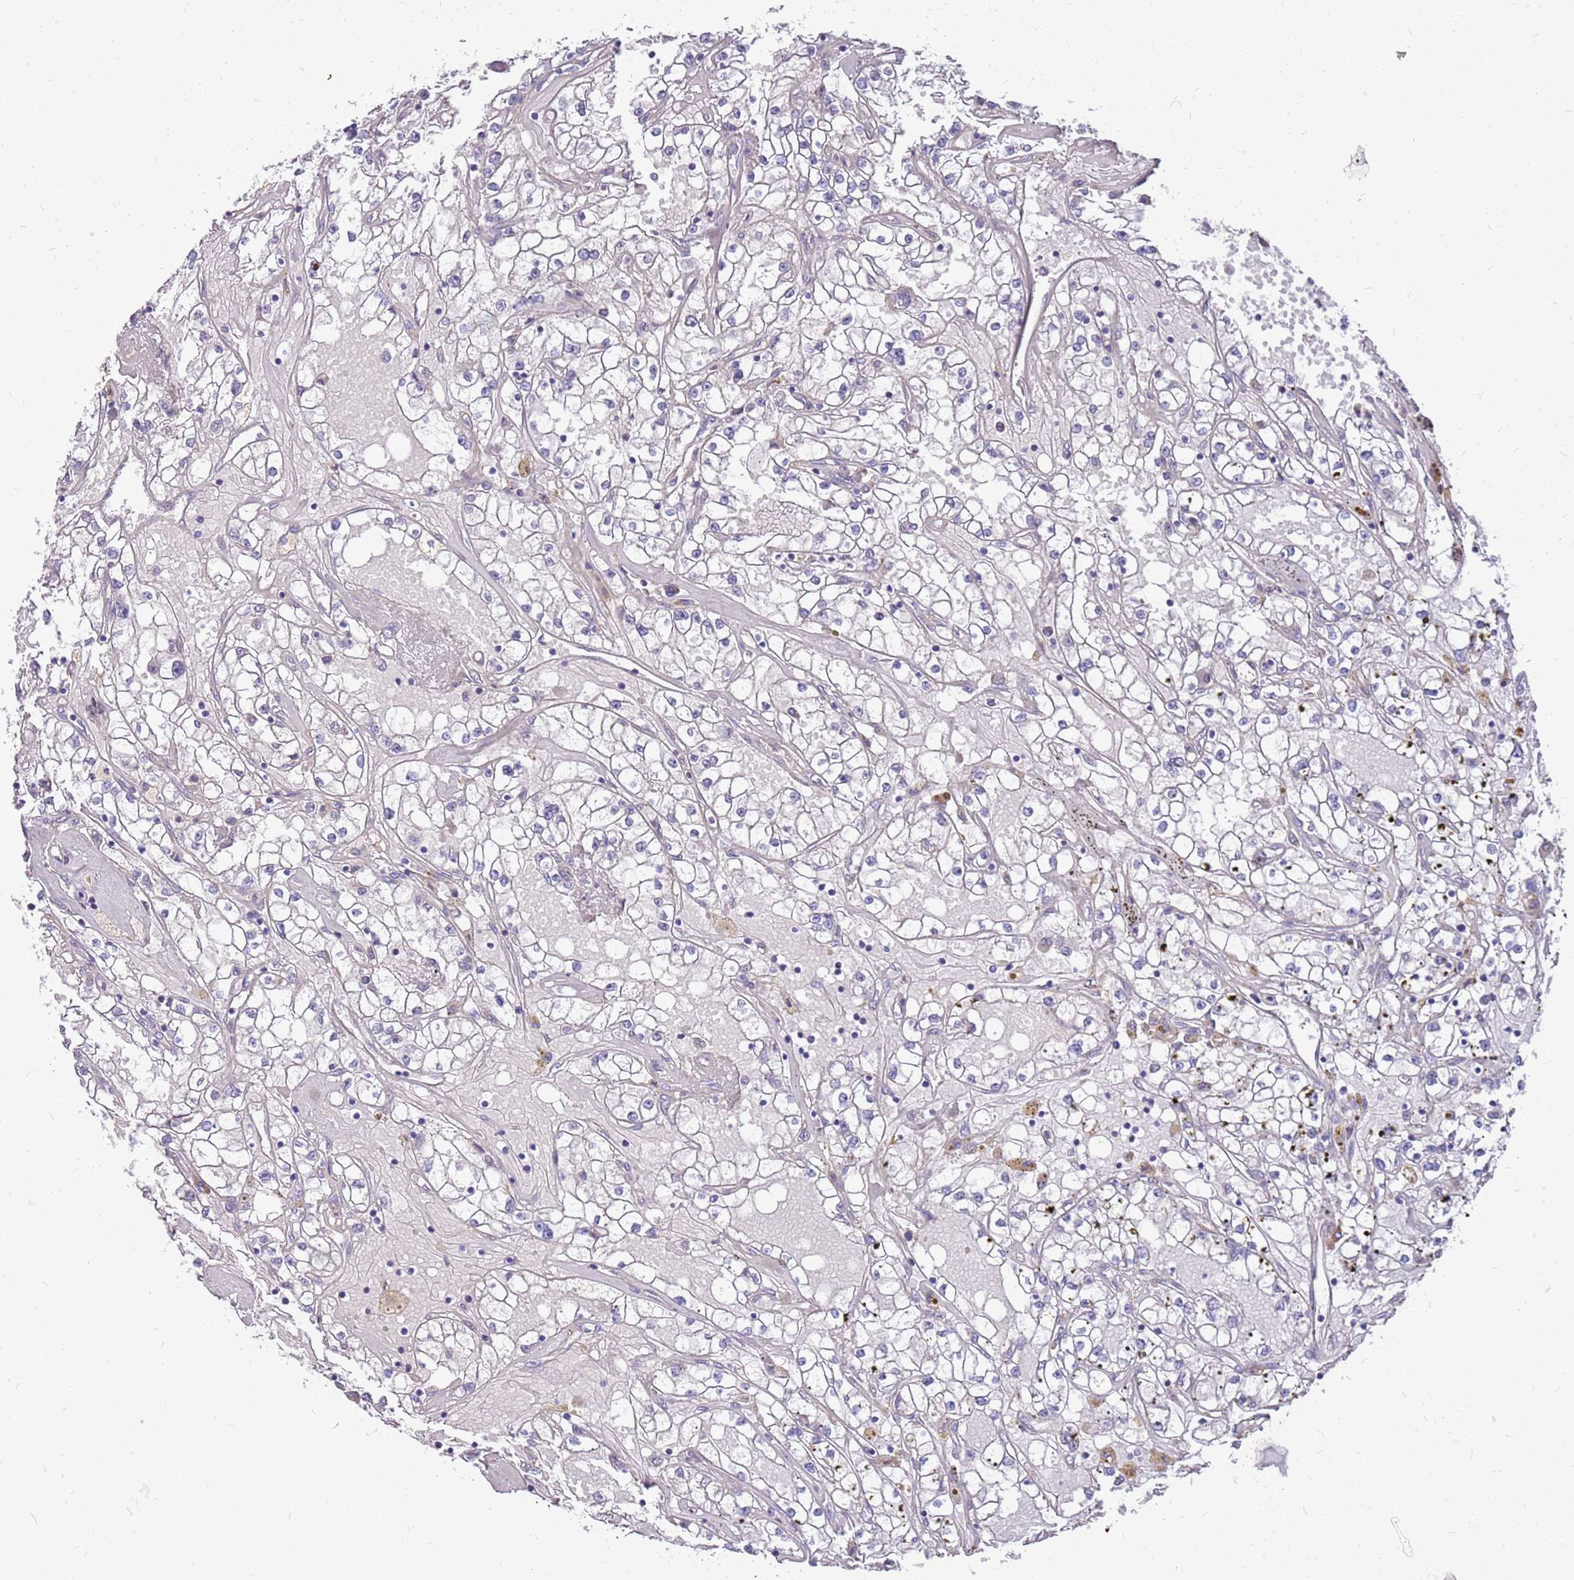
{"staining": {"intensity": "negative", "quantity": "none", "location": "none"}, "tissue": "renal cancer", "cell_type": "Tumor cells", "image_type": "cancer", "snomed": [{"axis": "morphology", "description": "Adenocarcinoma, NOS"}, {"axis": "topography", "description": "Kidney"}], "caption": "An immunohistochemistry image of adenocarcinoma (renal) is shown. There is no staining in tumor cells of adenocarcinoma (renal). (DAB (3,3'-diaminobenzidine) IHC with hematoxylin counter stain).", "gene": "NTN4", "patient": {"sex": "male", "age": 56}}